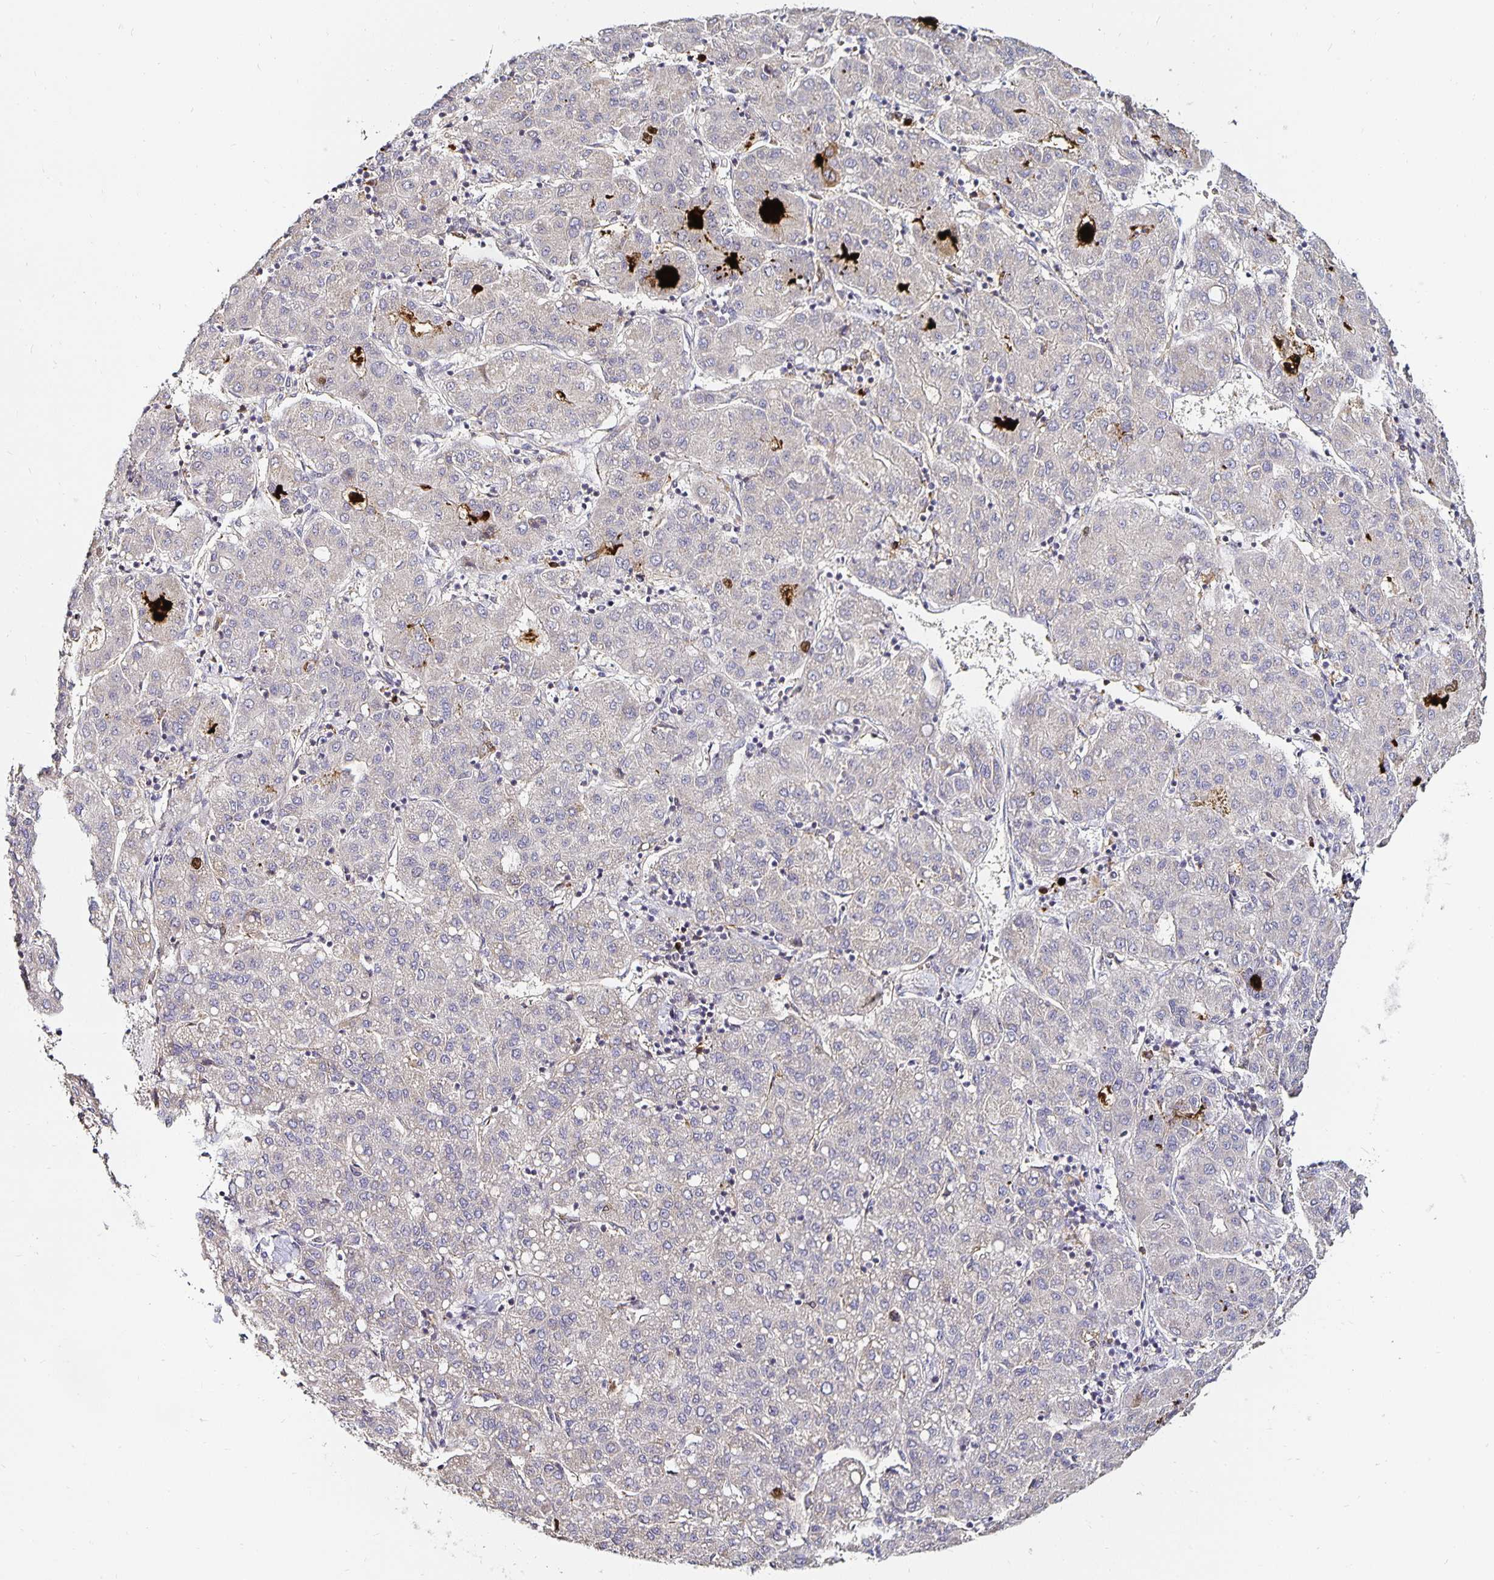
{"staining": {"intensity": "negative", "quantity": "none", "location": "none"}, "tissue": "liver cancer", "cell_type": "Tumor cells", "image_type": "cancer", "snomed": [{"axis": "morphology", "description": "Carcinoma, Hepatocellular, NOS"}, {"axis": "topography", "description": "Liver"}], "caption": "An IHC image of hepatocellular carcinoma (liver) is shown. There is no staining in tumor cells of hepatocellular carcinoma (liver). (DAB immunohistochemistry (IHC) with hematoxylin counter stain).", "gene": "ANLN", "patient": {"sex": "male", "age": 65}}